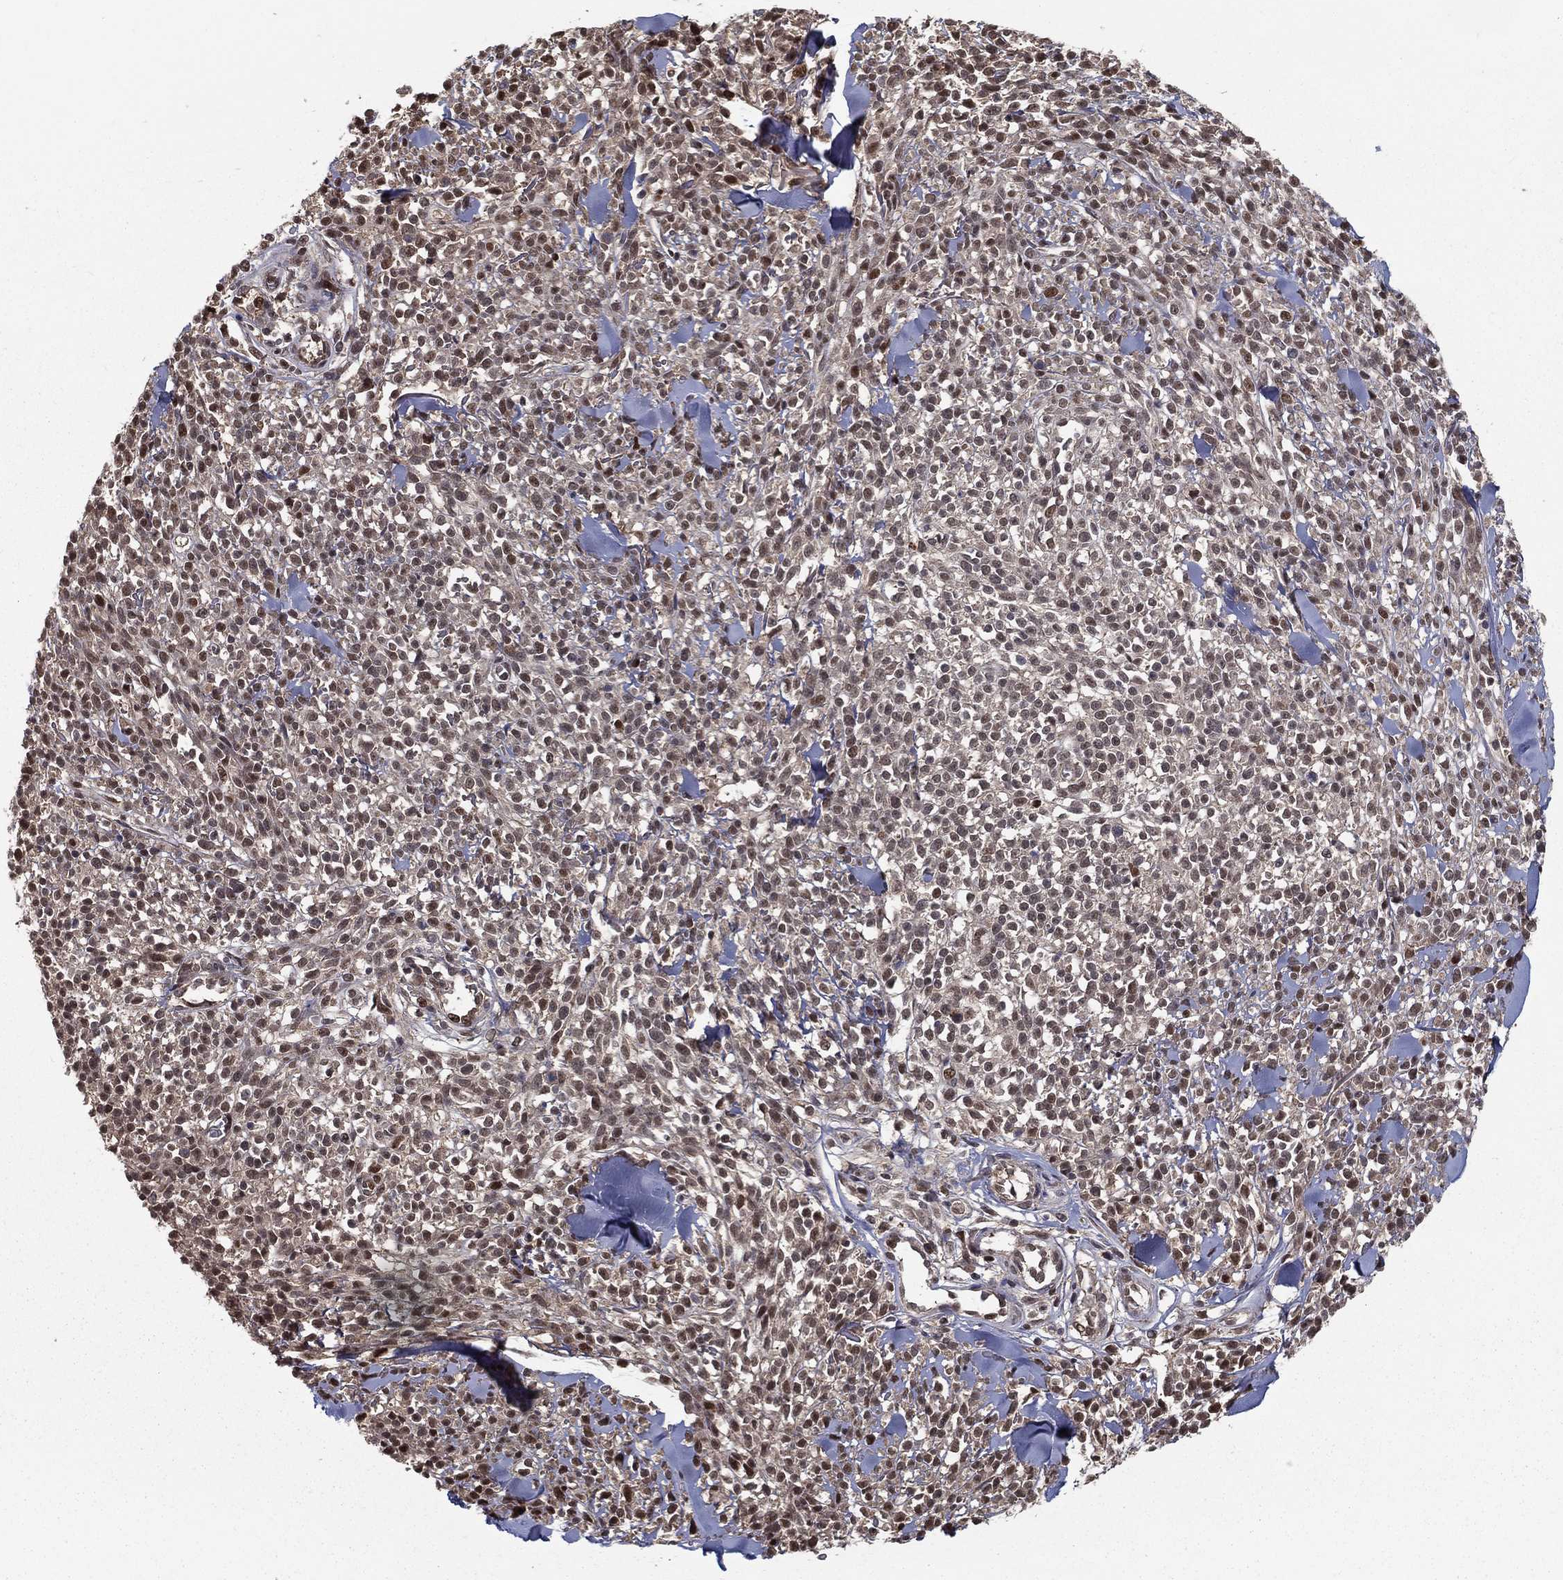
{"staining": {"intensity": "moderate", "quantity": "25%-75%", "location": "nuclear"}, "tissue": "melanoma", "cell_type": "Tumor cells", "image_type": "cancer", "snomed": [{"axis": "morphology", "description": "Malignant melanoma, NOS"}, {"axis": "topography", "description": "Skin"}, {"axis": "topography", "description": "Skin of trunk"}], "caption": "Protein expression by immunohistochemistry shows moderate nuclear expression in about 25%-75% of tumor cells in malignant melanoma.", "gene": "SLC6A6", "patient": {"sex": "male", "age": 74}}